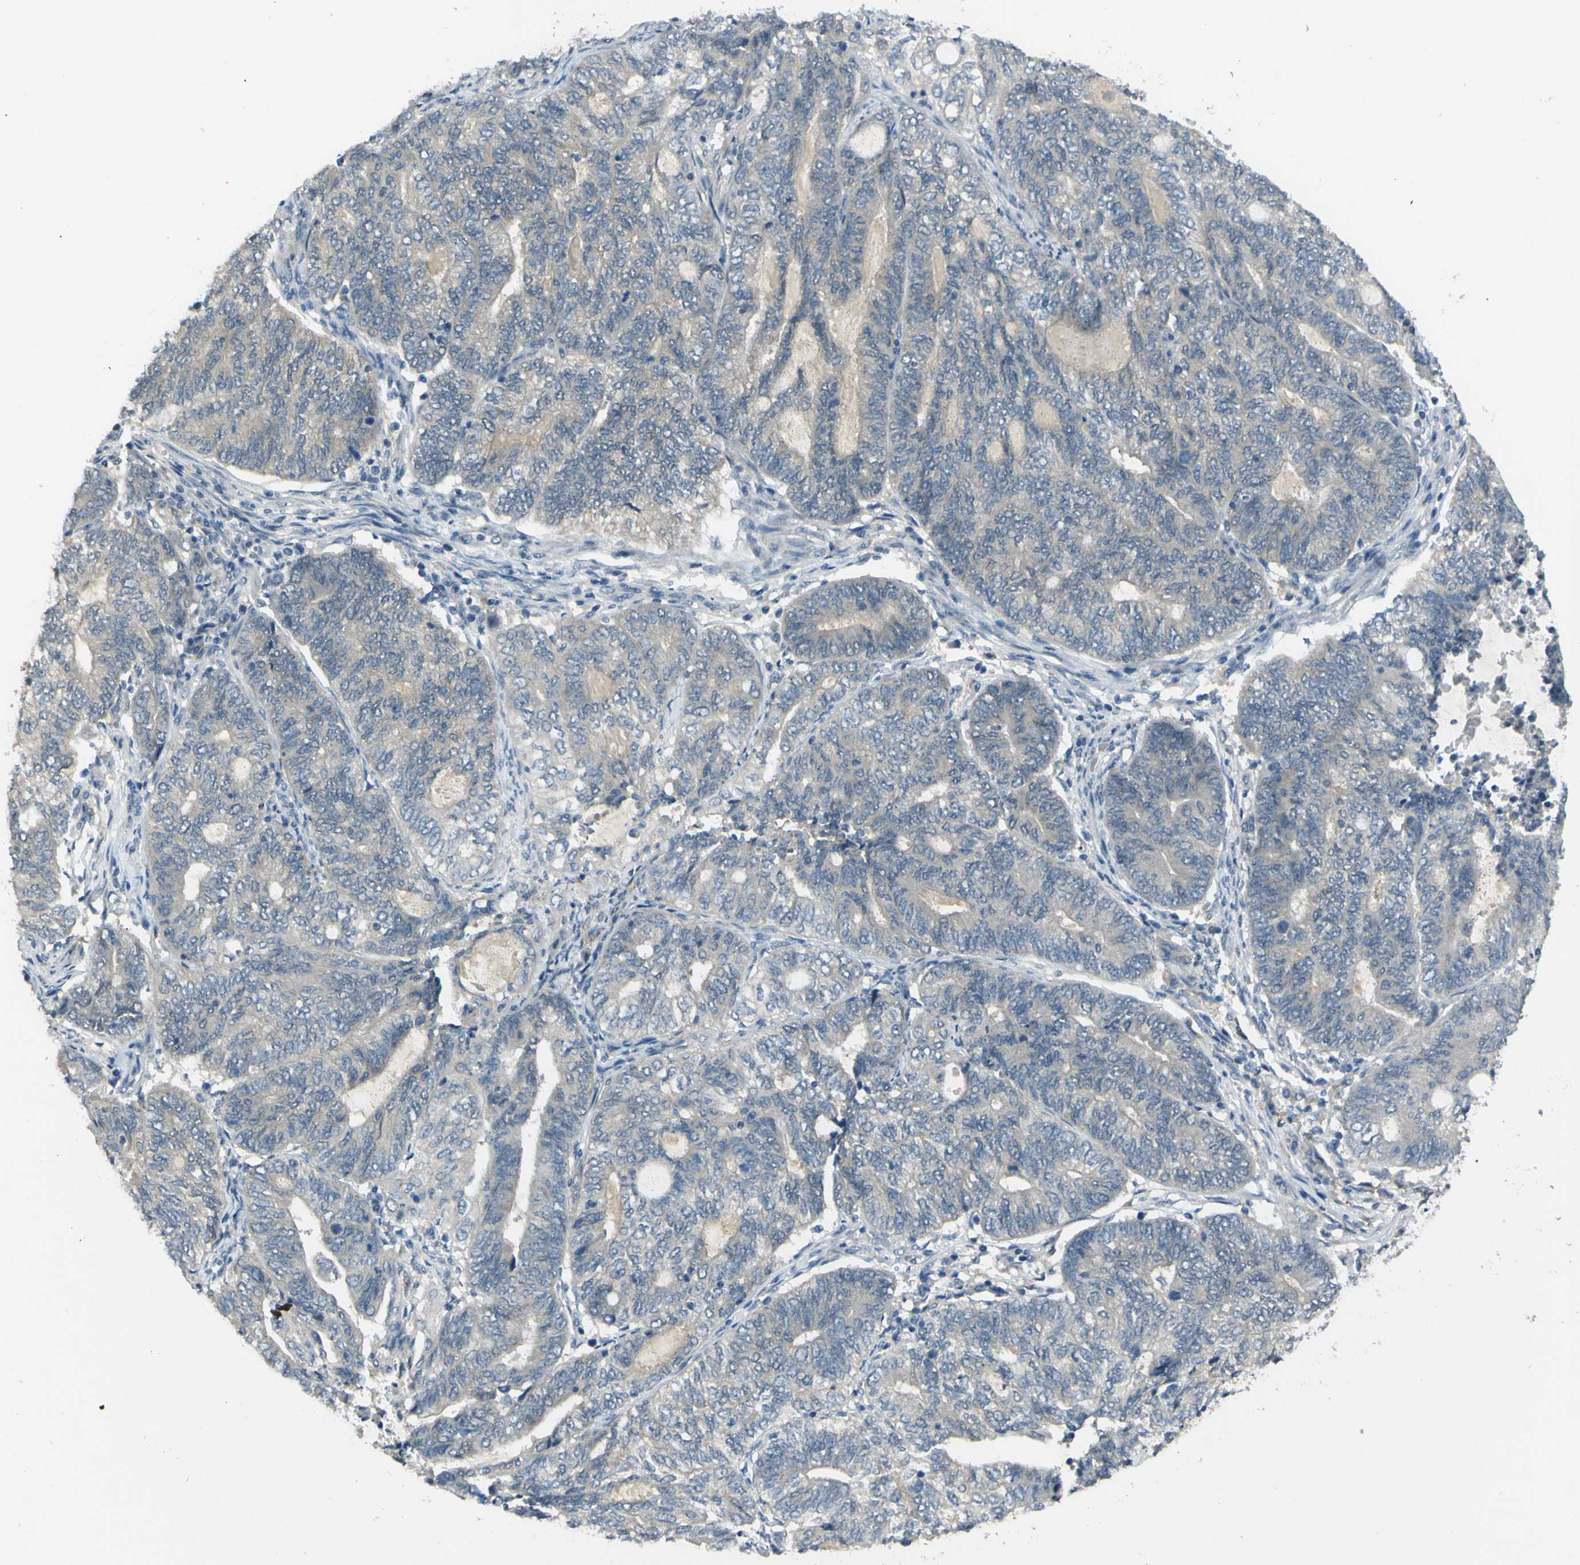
{"staining": {"intensity": "negative", "quantity": "none", "location": "none"}, "tissue": "endometrial cancer", "cell_type": "Tumor cells", "image_type": "cancer", "snomed": [{"axis": "morphology", "description": "Adenocarcinoma, NOS"}, {"axis": "topography", "description": "Uterus"}, {"axis": "topography", "description": "Endometrium"}], "caption": "Immunohistochemistry image of endometrial cancer stained for a protein (brown), which shows no positivity in tumor cells.", "gene": "C6orf89", "patient": {"sex": "female", "age": 70}}